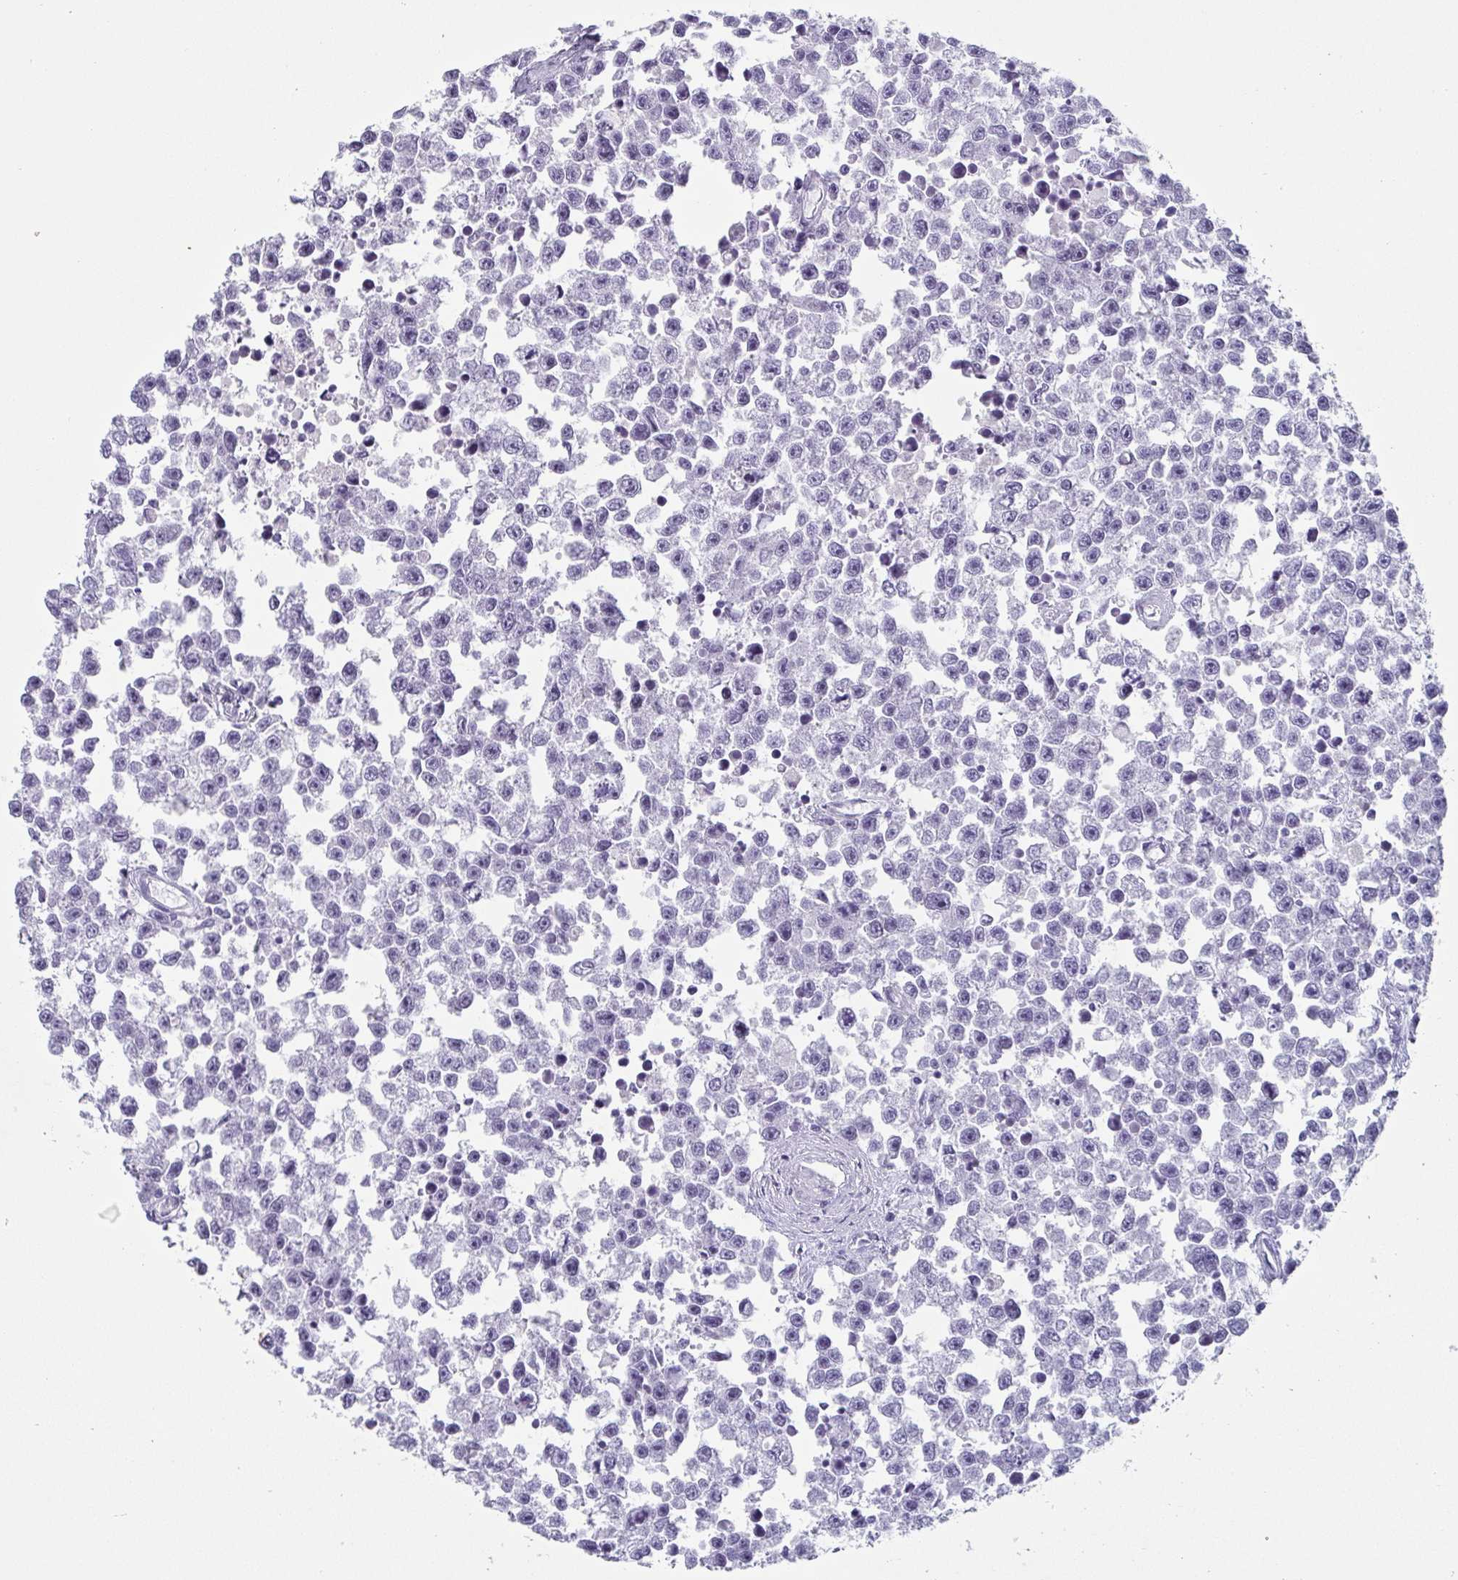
{"staining": {"intensity": "negative", "quantity": "none", "location": "none"}, "tissue": "testis cancer", "cell_type": "Tumor cells", "image_type": "cancer", "snomed": [{"axis": "morphology", "description": "Seminoma, NOS"}, {"axis": "topography", "description": "Testis"}], "caption": "DAB immunohistochemical staining of human testis seminoma demonstrates no significant staining in tumor cells.", "gene": "VSIG10L", "patient": {"sex": "male", "age": 26}}